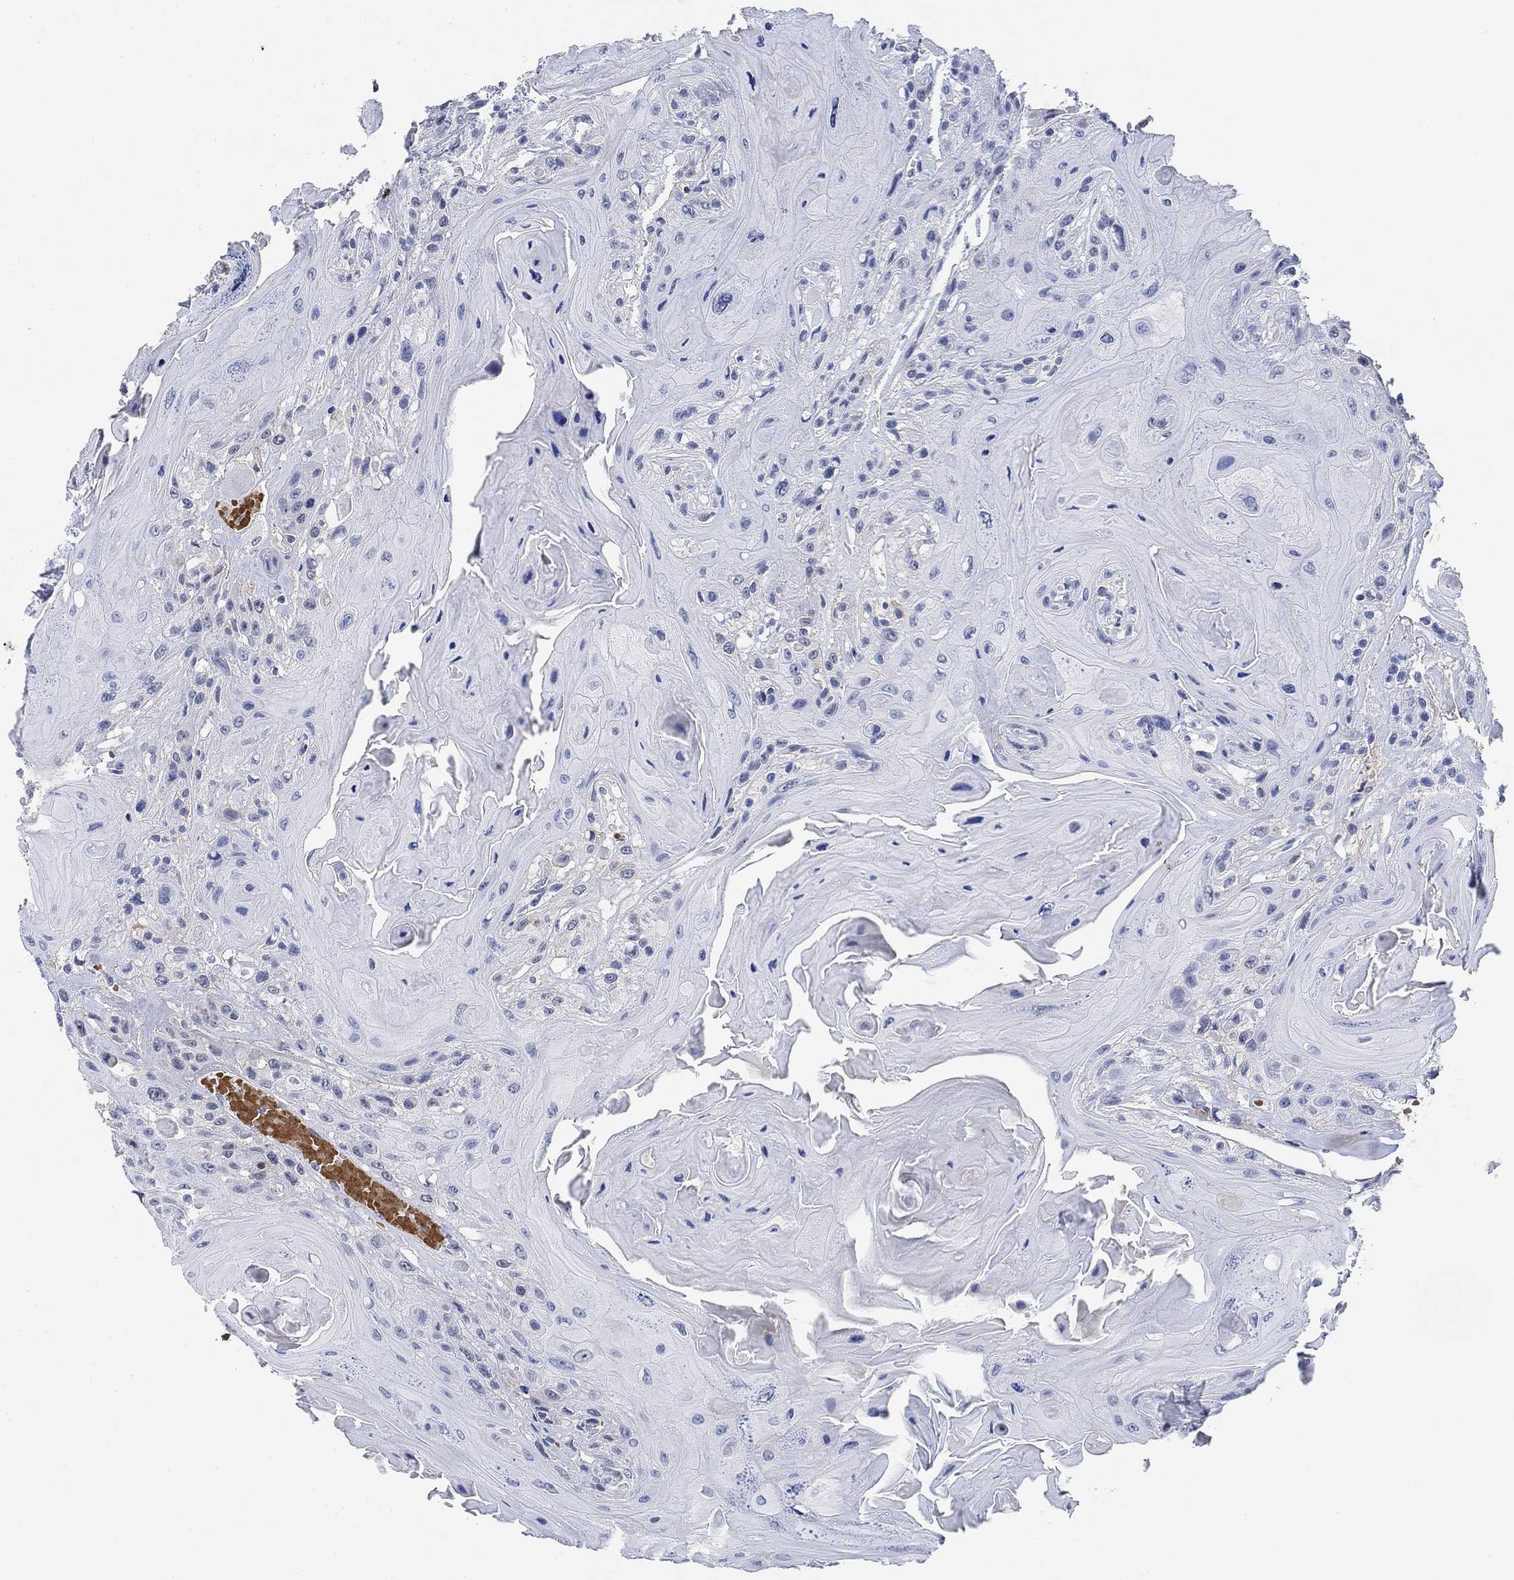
{"staining": {"intensity": "negative", "quantity": "none", "location": "none"}, "tissue": "head and neck cancer", "cell_type": "Tumor cells", "image_type": "cancer", "snomed": [{"axis": "morphology", "description": "Squamous cell carcinoma, NOS"}, {"axis": "topography", "description": "Head-Neck"}], "caption": "Squamous cell carcinoma (head and neck) was stained to show a protein in brown. There is no significant staining in tumor cells.", "gene": "PAX6", "patient": {"sex": "female", "age": 59}}